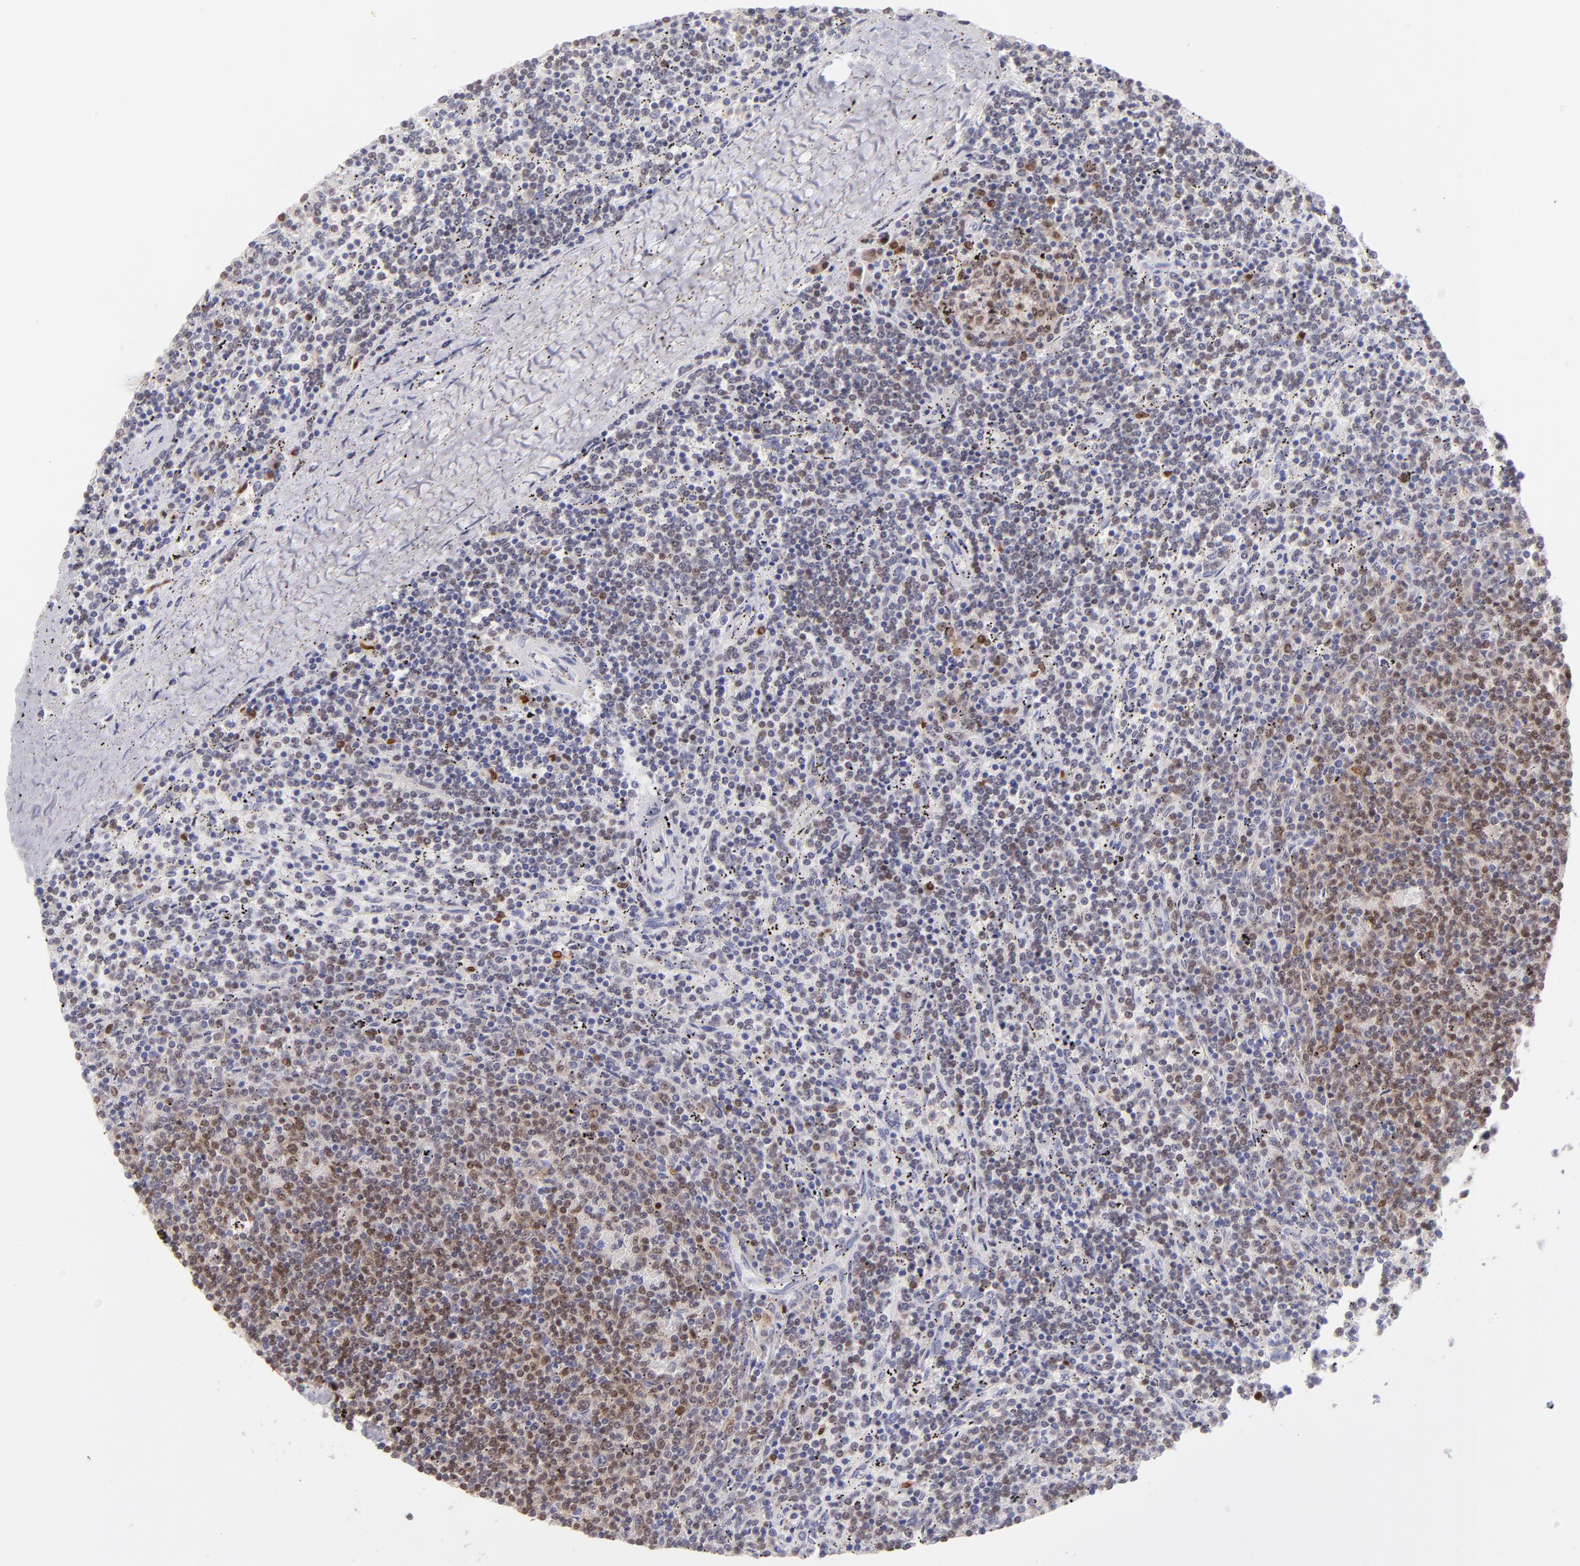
{"staining": {"intensity": "weak", "quantity": "<25%", "location": "cytoplasmic/membranous"}, "tissue": "lymphoma", "cell_type": "Tumor cells", "image_type": "cancer", "snomed": [{"axis": "morphology", "description": "Malignant lymphoma, non-Hodgkin's type, Low grade"}, {"axis": "topography", "description": "Spleen"}], "caption": "Immunohistochemical staining of malignant lymphoma, non-Hodgkin's type (low-grade) displays no significant expression in tumor cells. The staining is performed using DAB brown chromogen with nuclei counter-stained in using hematoxylin.", "gene": "IRF8", "patient": {"sex": "female", "age": 50}}